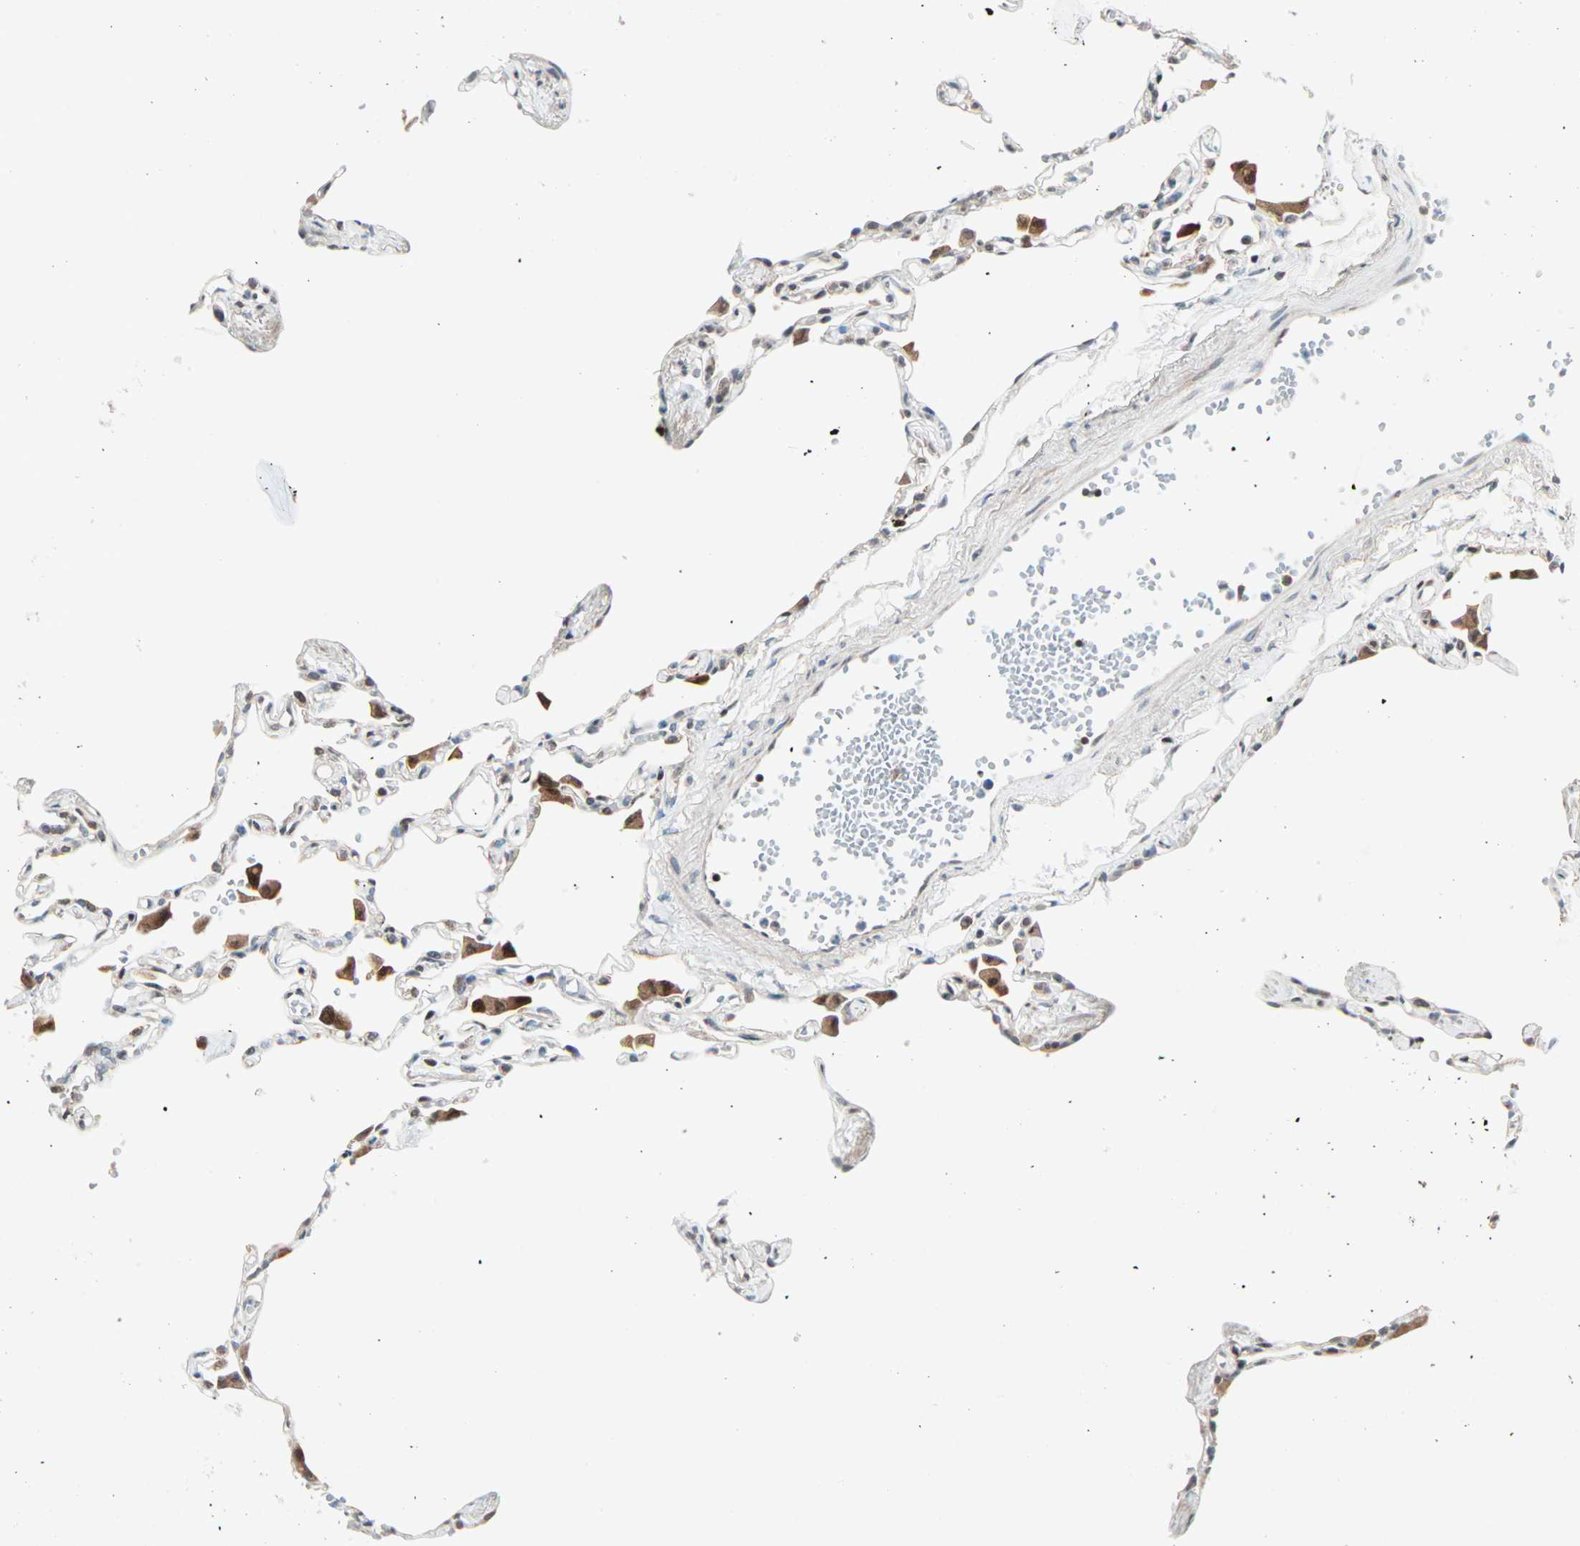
{"staining": {"intensity": "weak", "quantity": "25%-75%", "location": "cytoplasmic/membranous"}, "tissue": "lung", "cell_type": "Alveolar cells", "image_type": "normal", "snomed": [{"axis": "morphology", "description": "Normal tissue, NOS"}, {"axis": "topography", "description": "Lung"}], "caption": "Approximately 25%-75% of alveolar cells in unremarkable human lung display weak cytoplasmic/membranous protein expression as visualized by brown immunohistochemical staining.", "gene": "CBX4", "patient": {"sex": "female", "age": 49}}